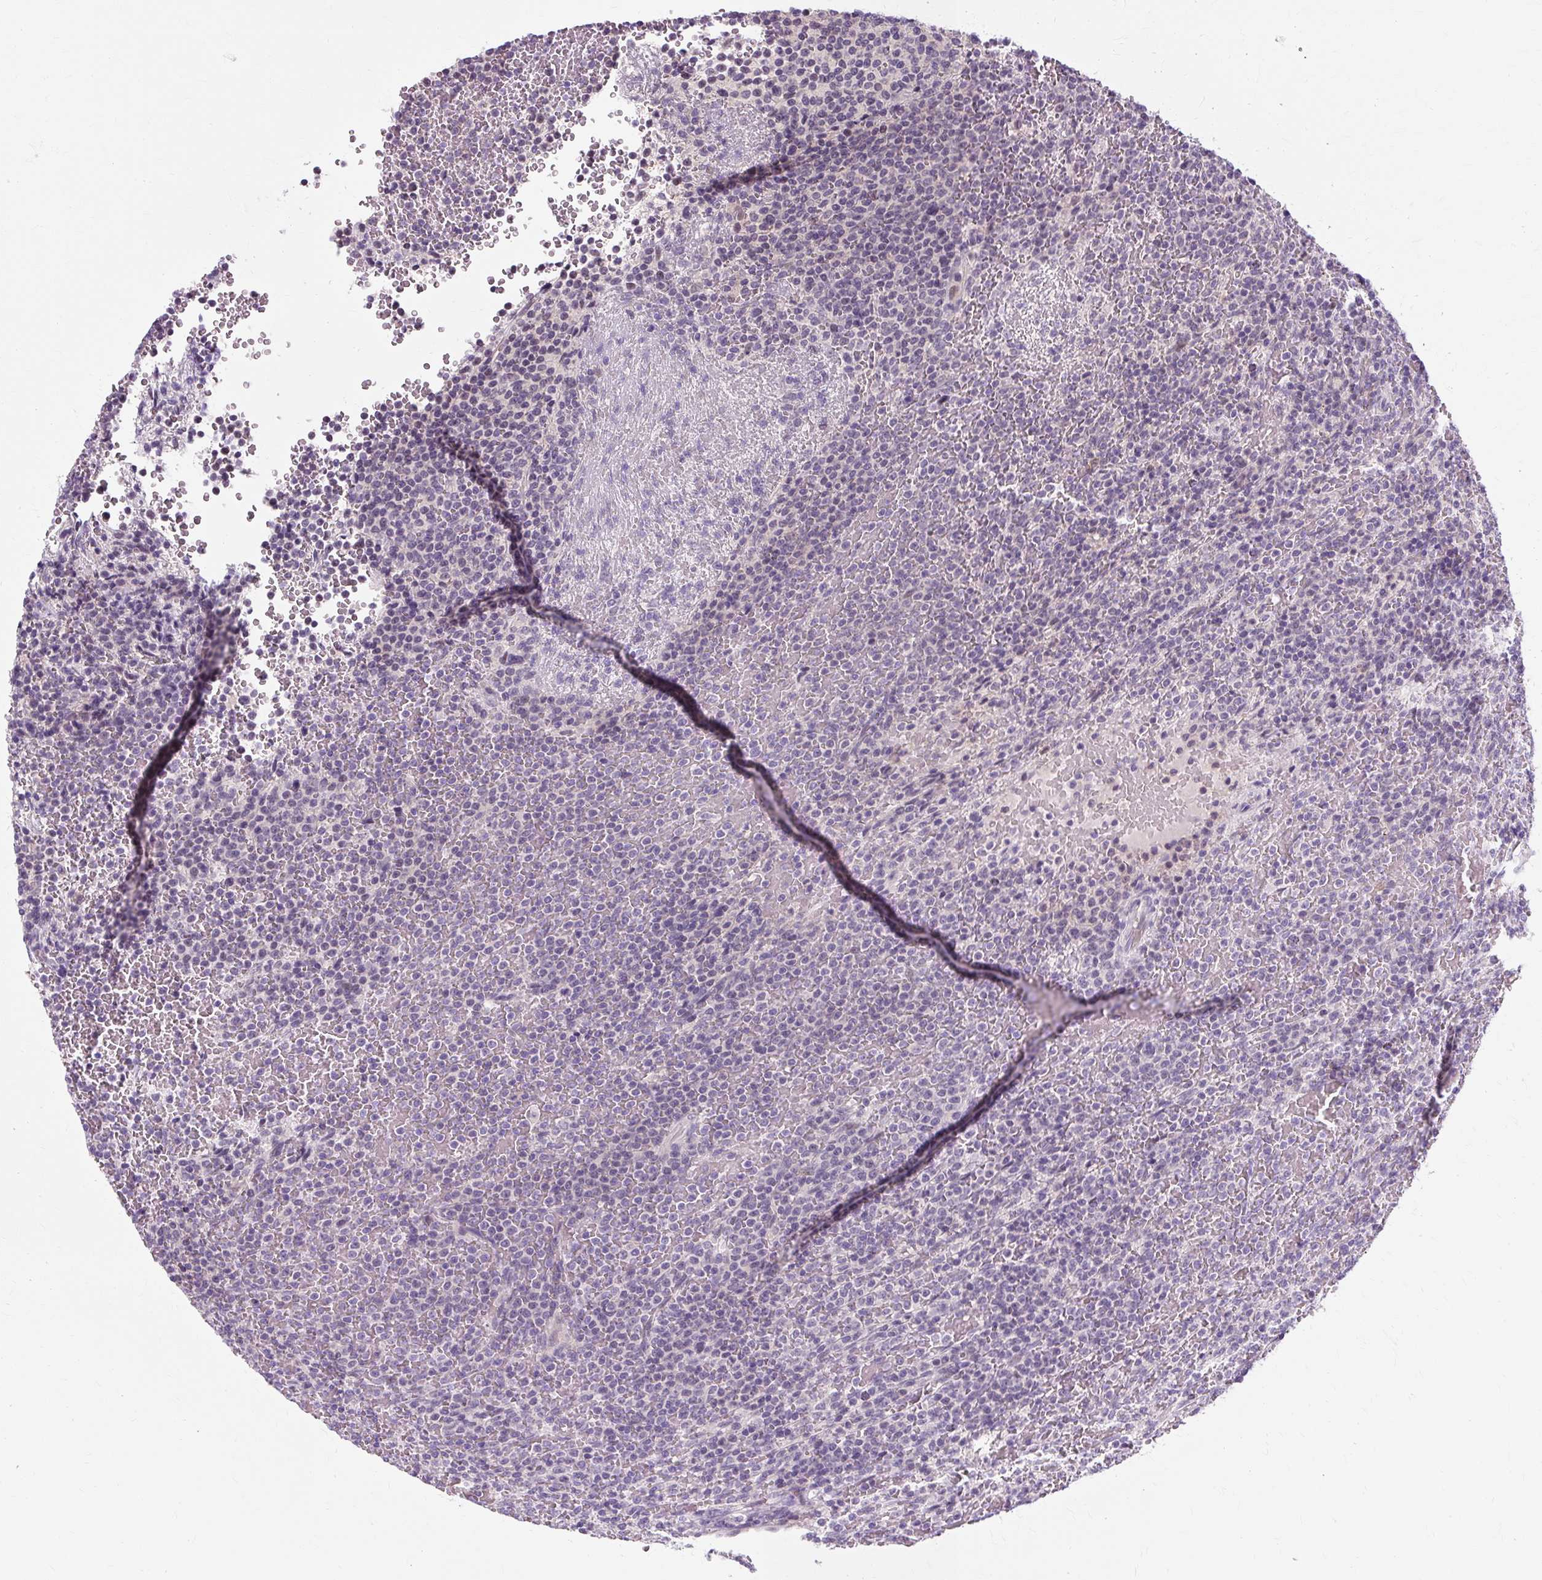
{"staining": {"intensity": "negative", "quantity": "none", "location": "none"}, "tissue": "lymphoma", "cell_type": "Tumor cells", "image_type": "cancer", "snomed": [{"axis": "morphology", "description": "Malignant lymphoma, non-Hodgkin's type, Low grade"}, {"axis": "topography", "description": "Spleen"}], "caption": "IHC photomicrograph of neoplastic tissue: low-grade malignant lymphoma, non-Hodgkin's type stained with DAB reveals no significant protein expression in tumor cells. (Brightfield microscopy of DAB immunohistochemistry (IHC) at high magnification).", "gene": "RYBP", "patient": {"sex": "male", "age": 60}}